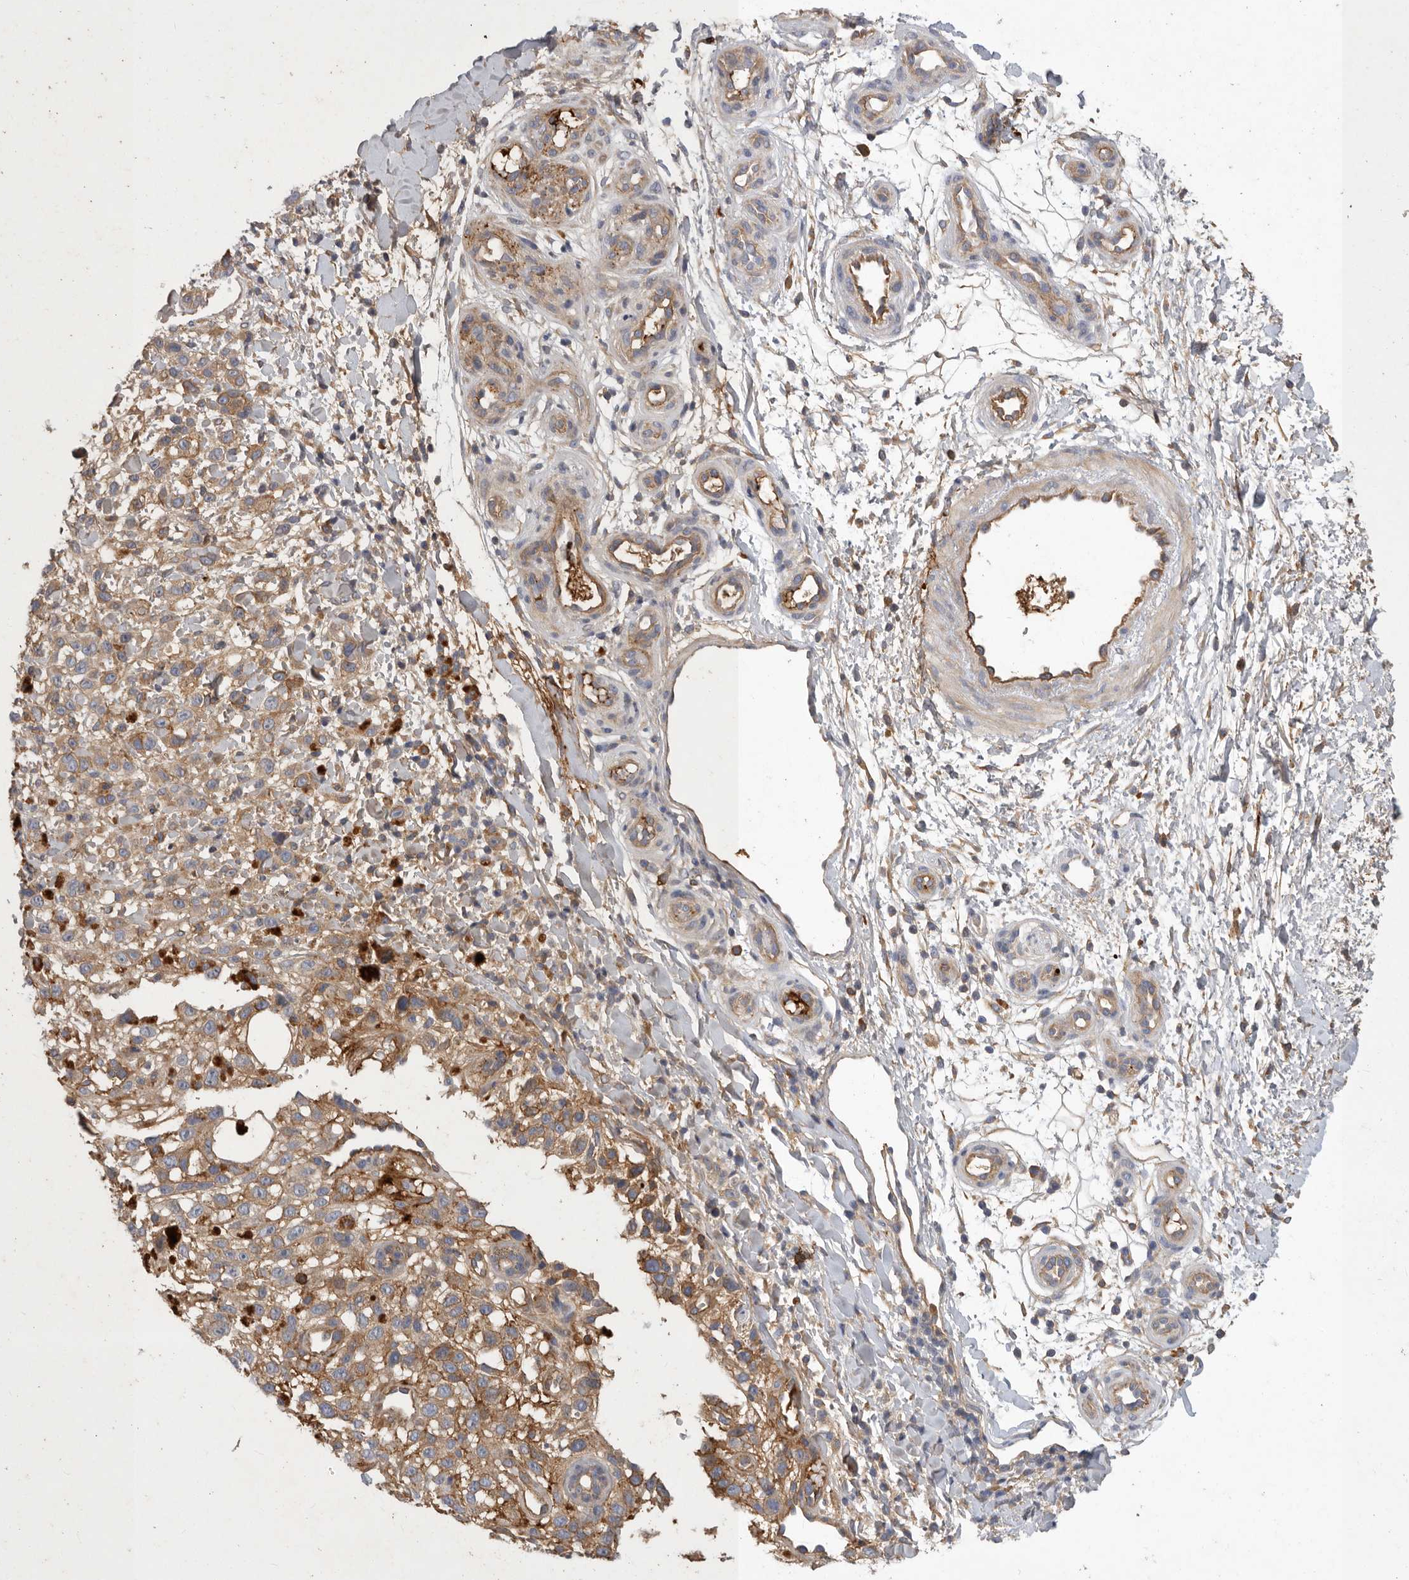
{"staining": {"intensity": "moderate", "quantity": ">75%", "location": "cytoplasmic/membranous"}, "tissue": "melanoma", "cell_type": "Tumor cells", "image_type": "cancer", "snomed": [{"axis": "morphology", "description": "Malignant melanoma, Metastatic site"}, {"axis": "topography", "description": "Skin"}], "caption": "Protein analysis of malignant melanoma (metastatic site) tissue displays moderate cytoplasmic/membranous expression in approximately >75% of tumor cells. (DAB IHC with brightfield microscopy, high magnification).", "gene": "MLPH", "patient": {"sex": "female", "age": 72}}